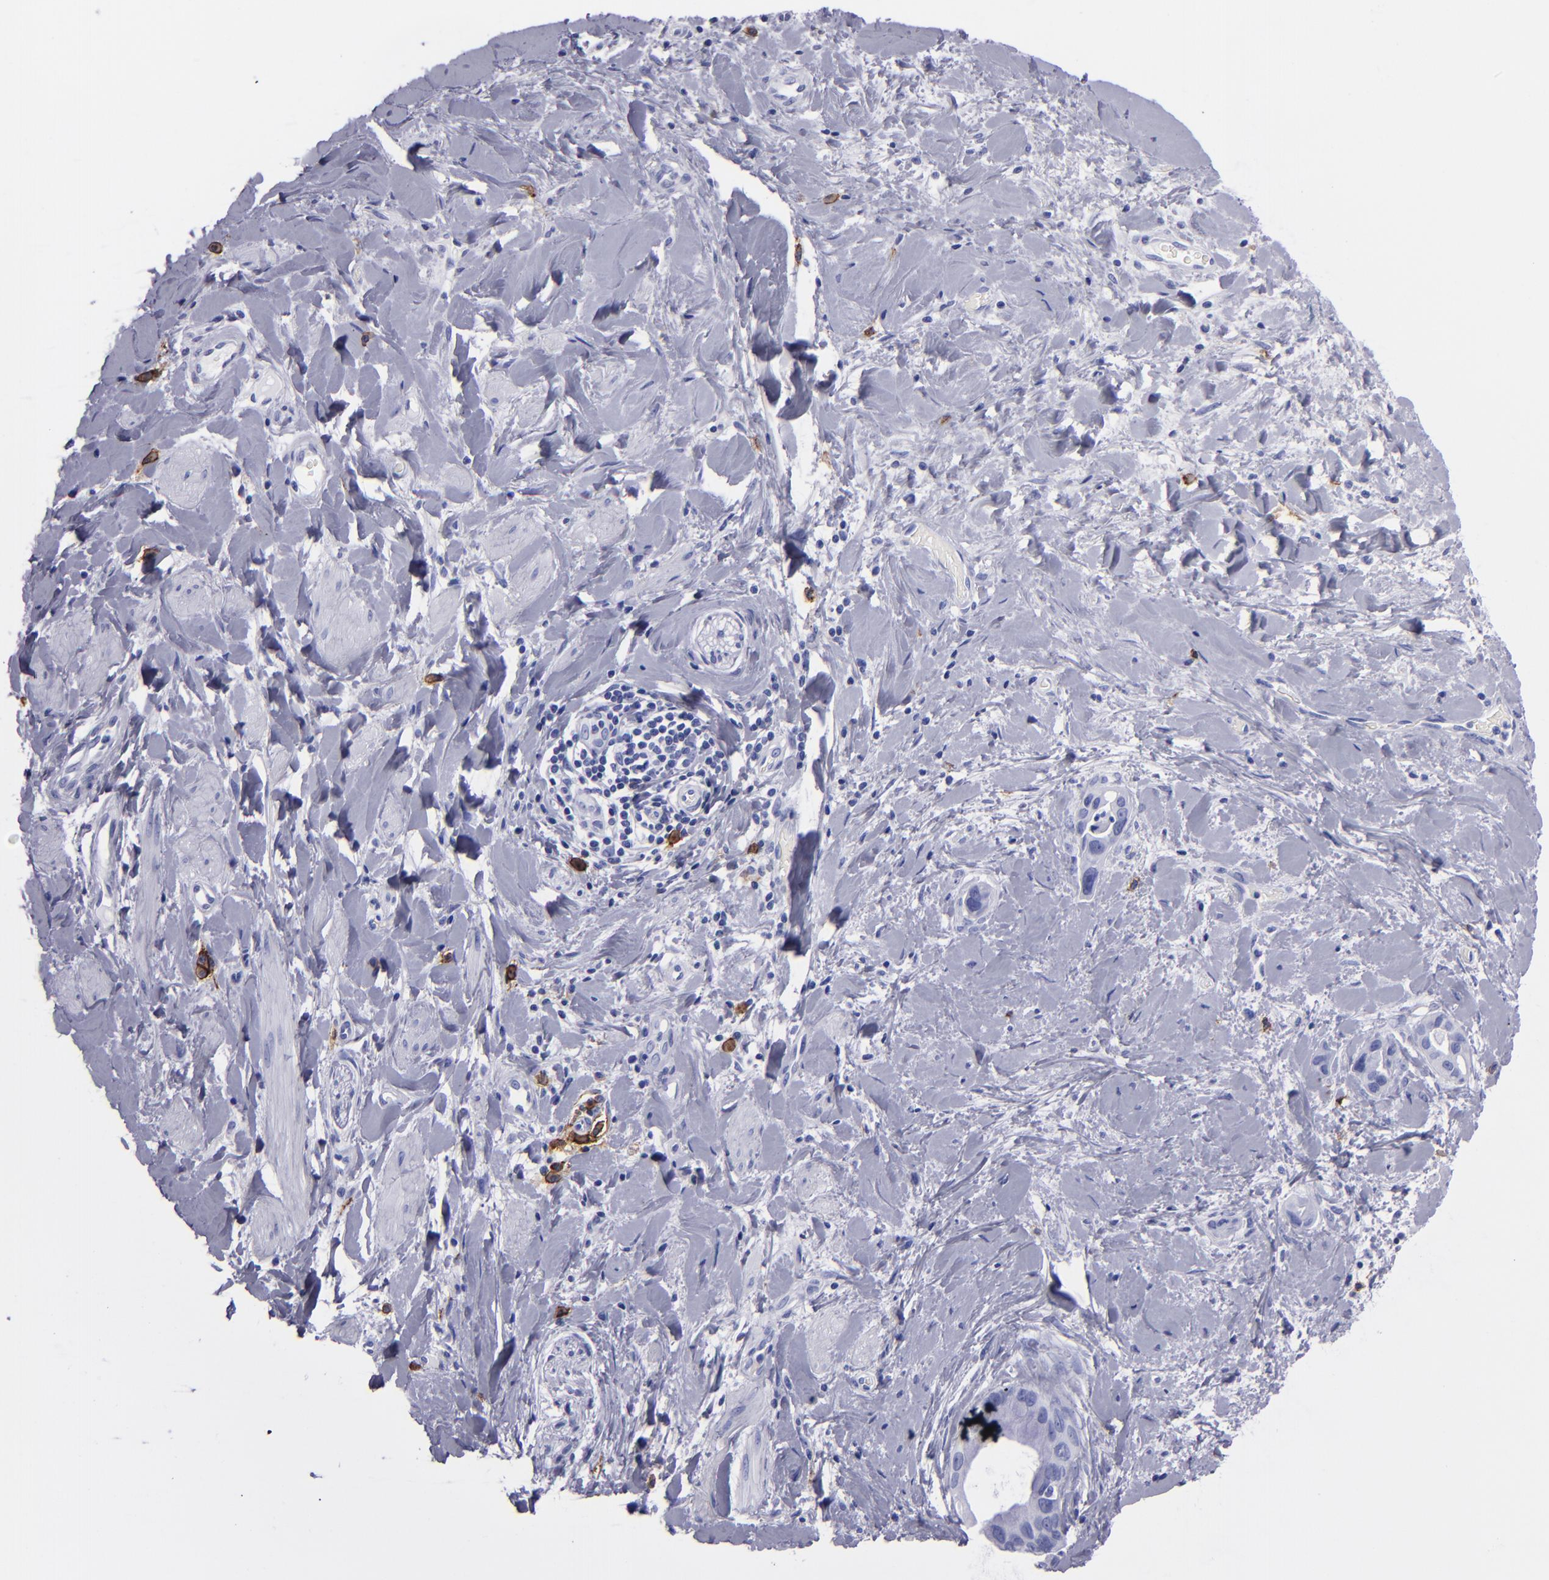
{"staining": {"intensity": "negative", "quantity": "none", "location": "none"}, "tissue": "liver cancer", "cell_type": "Tumor cells", "image_type": "cancer", "snomed": [{"axis": "morphology", "description": "Cholangiocarcinoma"}, {"axis": "topography", "description": "Liver"}], "caption": "There is no significant expression in tumor cells of liver cancer. (Immunohistochemistry, brightfield microscopy, high magnification).", "gene": "CD38", "patient": {"sex": "female", "age": 65}}